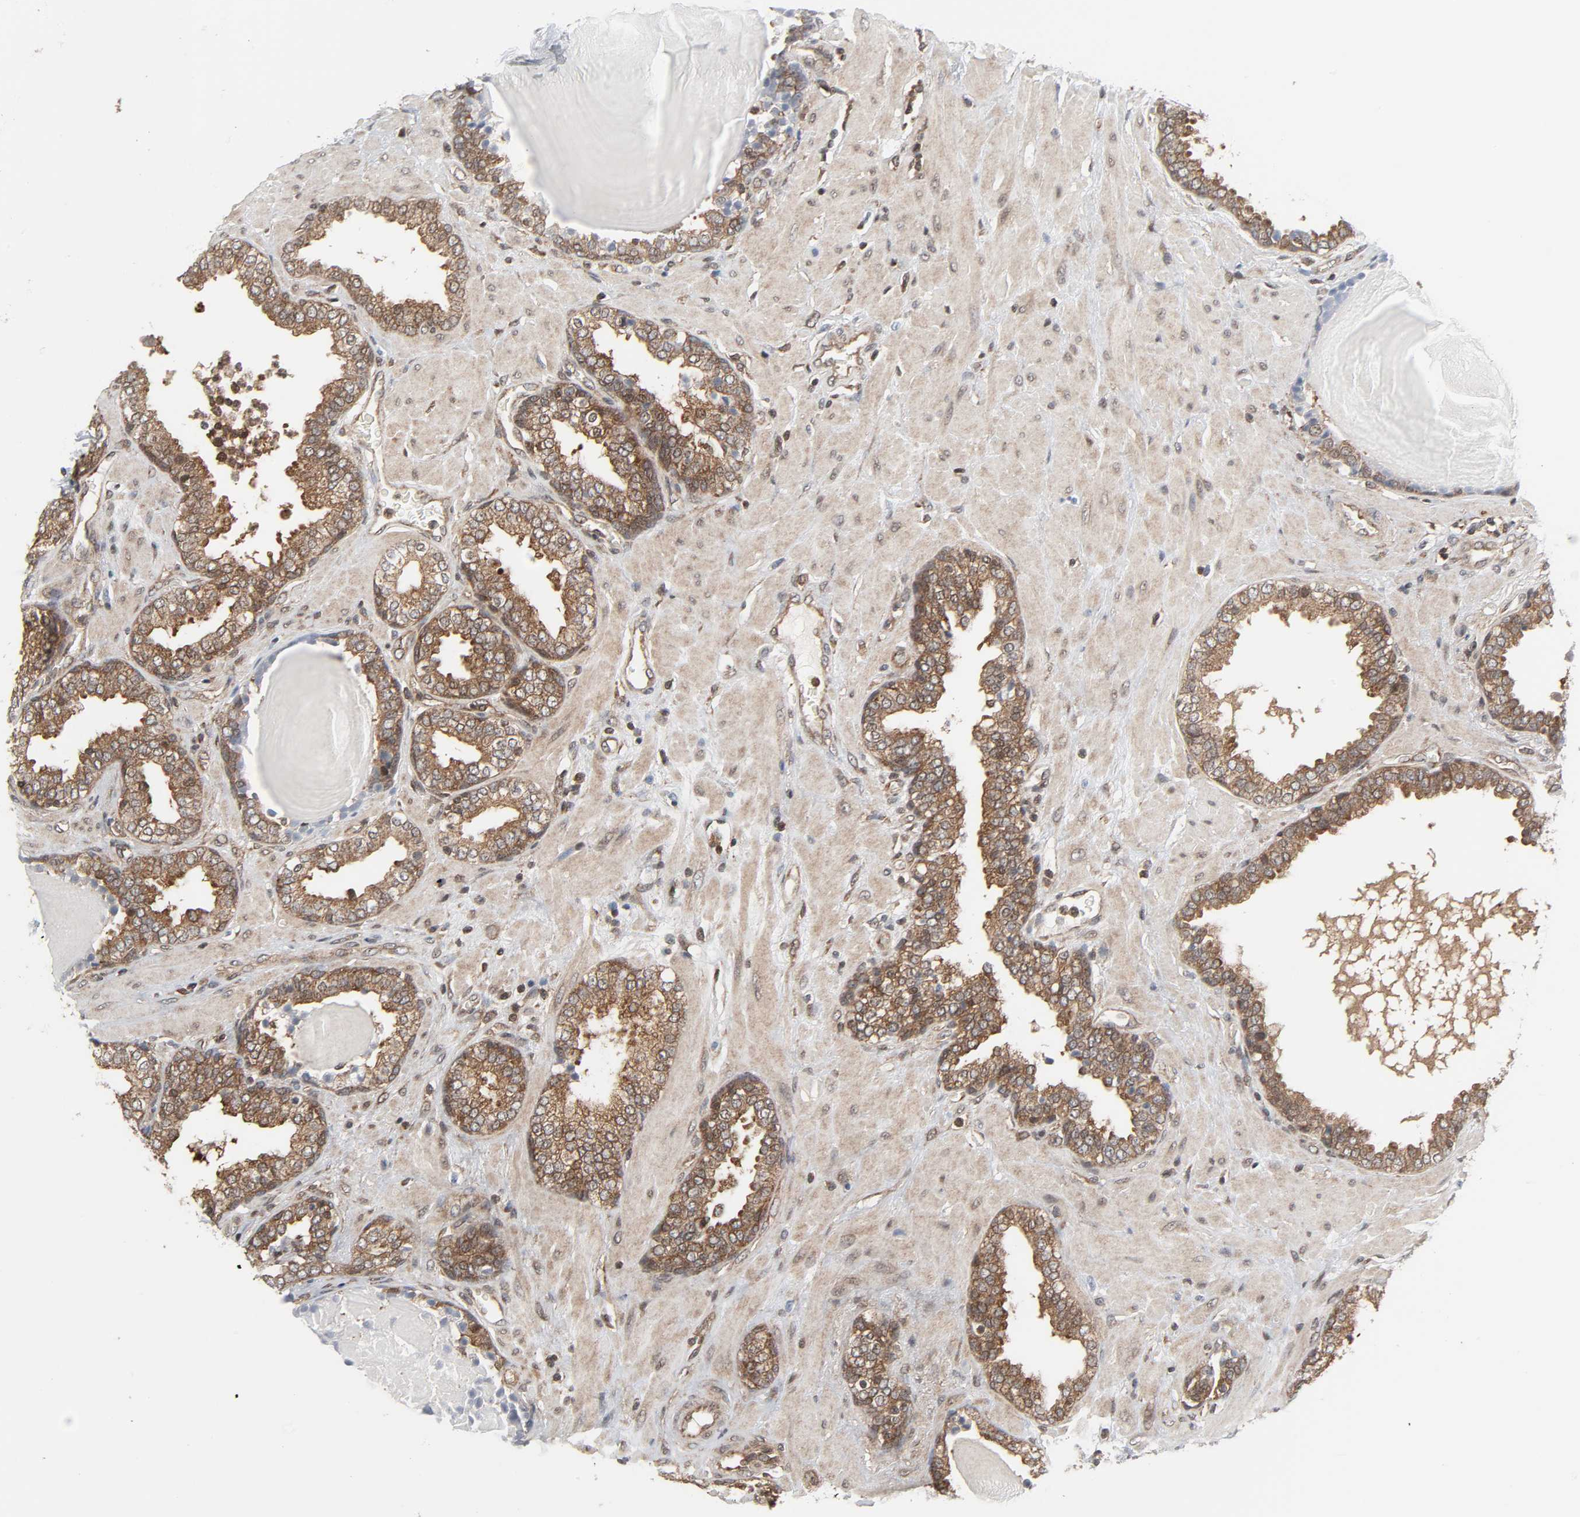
{"staining": {"intensity": "moderate", "quantity": ">75%", "location": "cytoplasmic/membranous"}, "tissue": "prostate", "cell_type": "Glandular cells", "image_type": "normal", "snomed": [{"axis": "morphology", "description": "Normal tissue, NOS"}, {"axis": "topography", "description": "Prostate"}], "caption": "Glandular cells demonstrate moderate cytoplasmic/membranous staining in approximately >75% of cells in benign prostate. The protein is shown in brown color, while the nuclei are stained blue.", "gene": "GSK3A", "patient": {"sex": "male", "age": 51}}